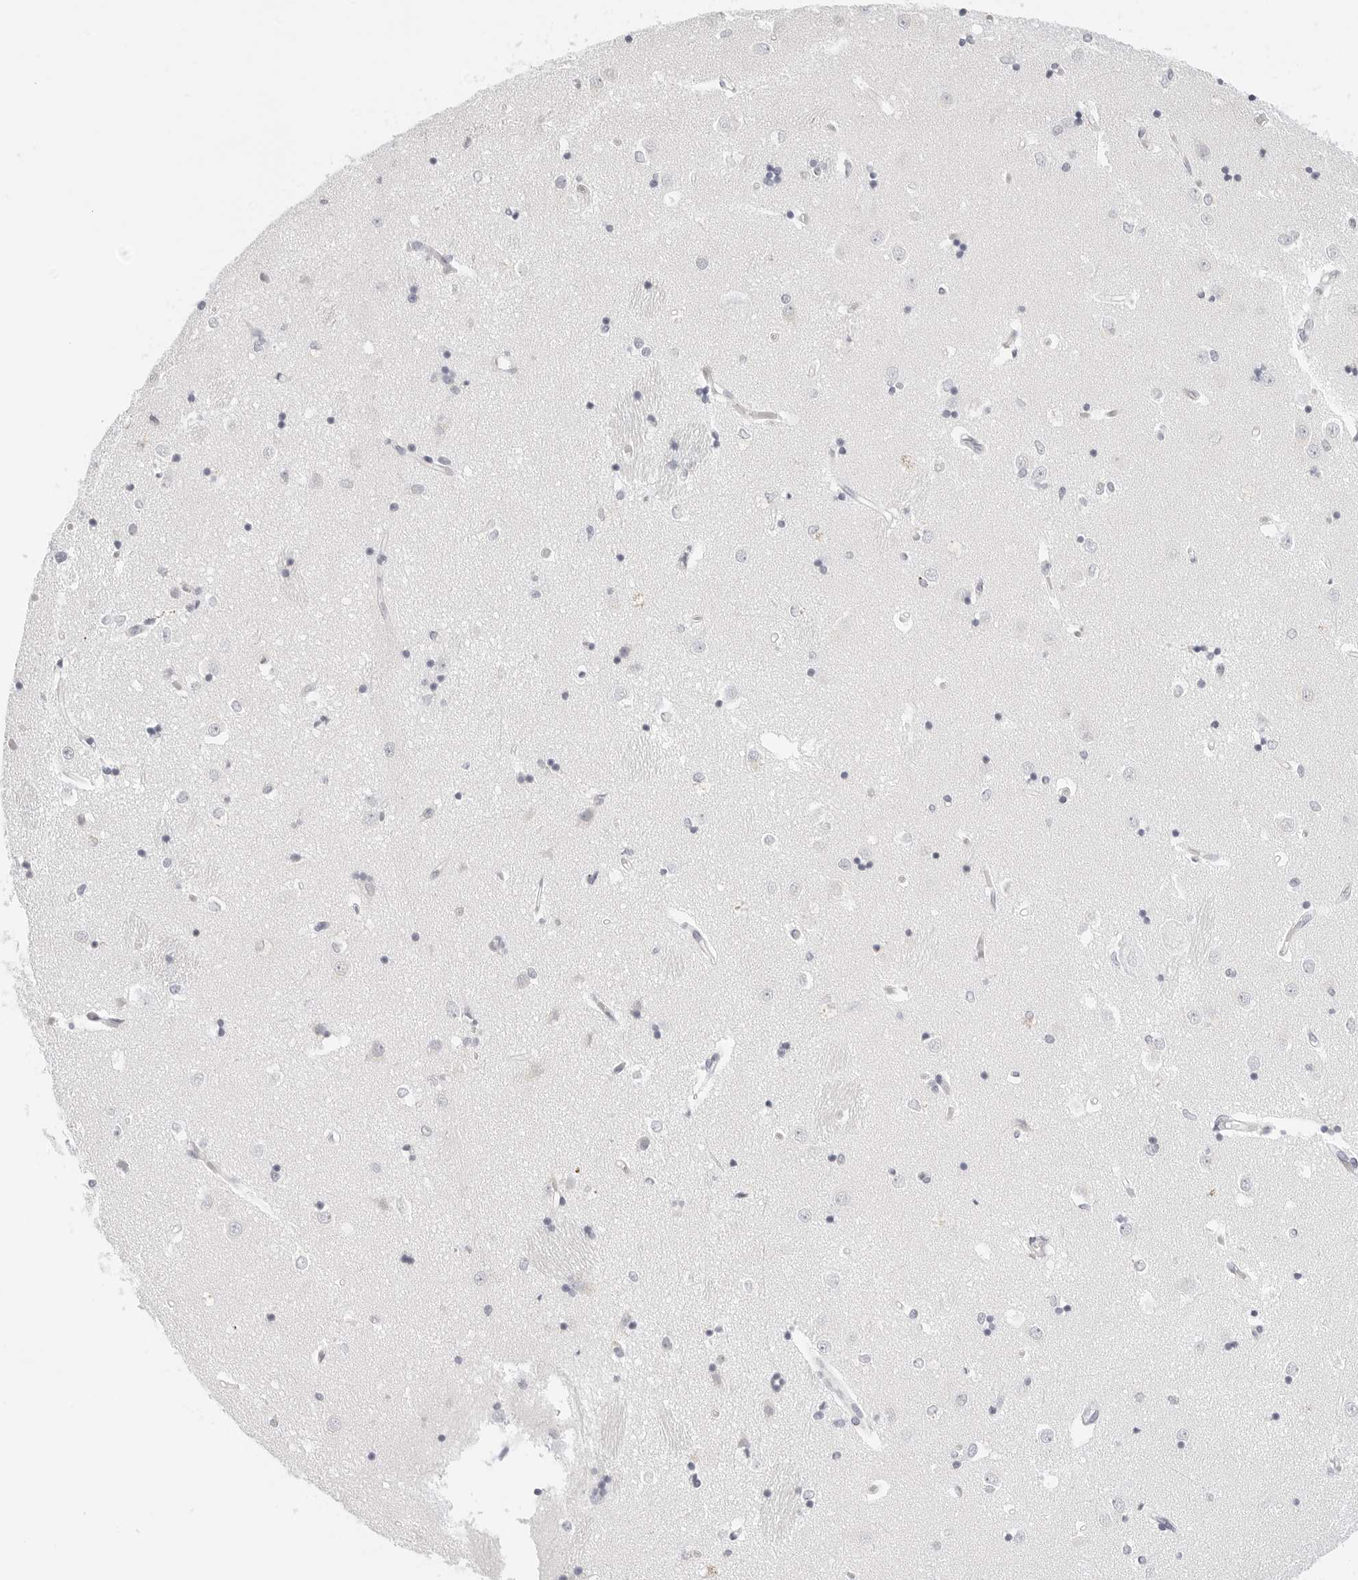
{"staining": {"intensity": "negative", "quantity": "none", "location": "none"}, "tissue": "caudate", "cell_type": "Glial cells", "image_type": "normal", "snomed": [{"axis": "morphology", "description": "Normal tissue, NOS"}, {"axis": "topography", "description": "Lateral ventricle wall"}], "caption": "A histopathology image of caudate stained for a protein demonstrates no brown staining in glial cells. The staining is performed using DAB brown chromogen with nuclei counter-stained in using hematoxylin.", "gene": "HMGCS2", "patient": {"sex": "male", "age": 45}}